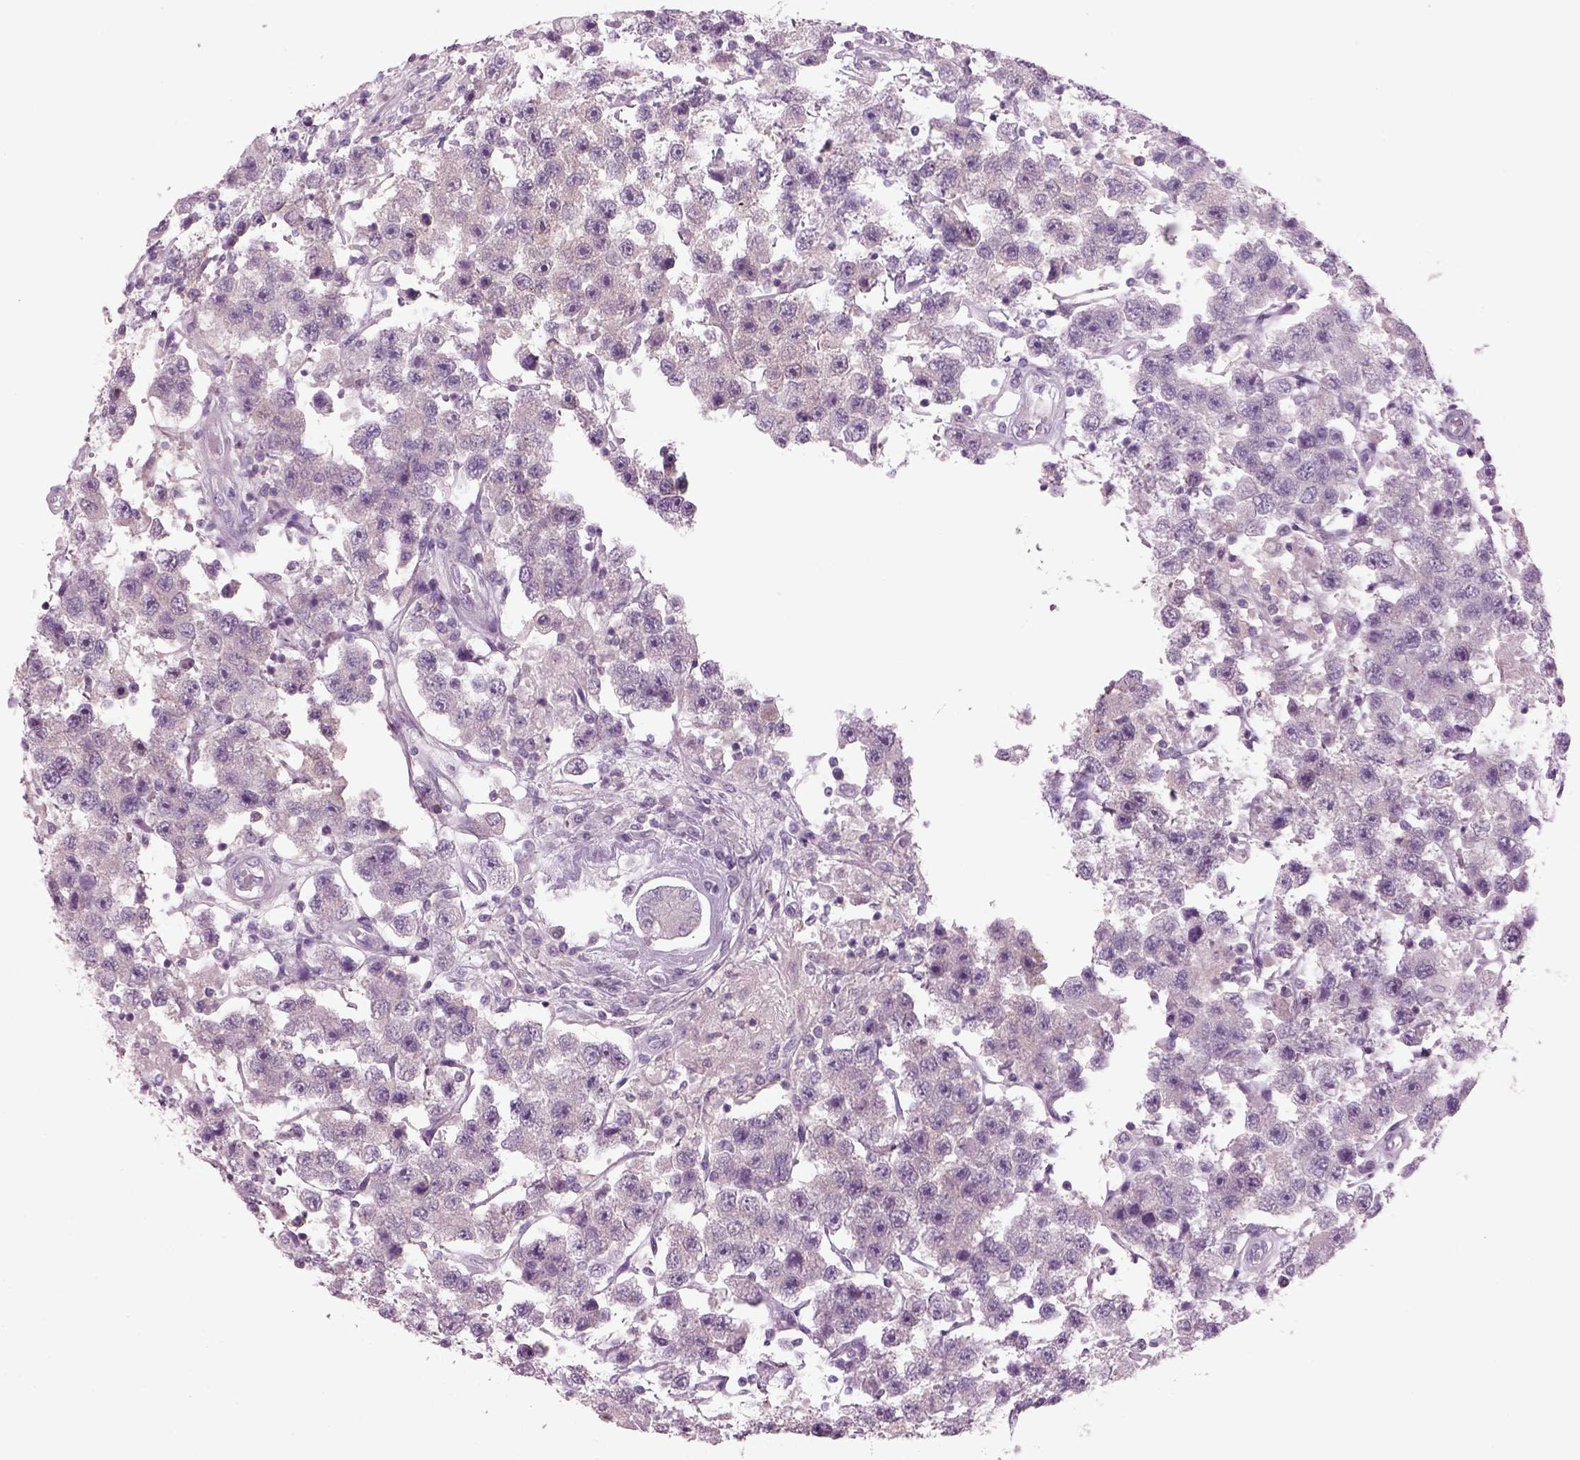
{"staining": {"intensity": "negative", "quantity": "none", "location": "none"}, "tissue": "testis cancer", "cell_type": "Tumor cells", "image_type": "cancer", "snomed": [{"axis": "morphology", "description": "Seminoma, NOS"}, {"axis": "topography", "description": "Testis"}], "caption": "An IHC image of seminoma (testis) is shown. There is no staining in tumor cells of seminoma (testis).", "gene": "MDH1B", "patient": {"sex": "male", "age": 45}}